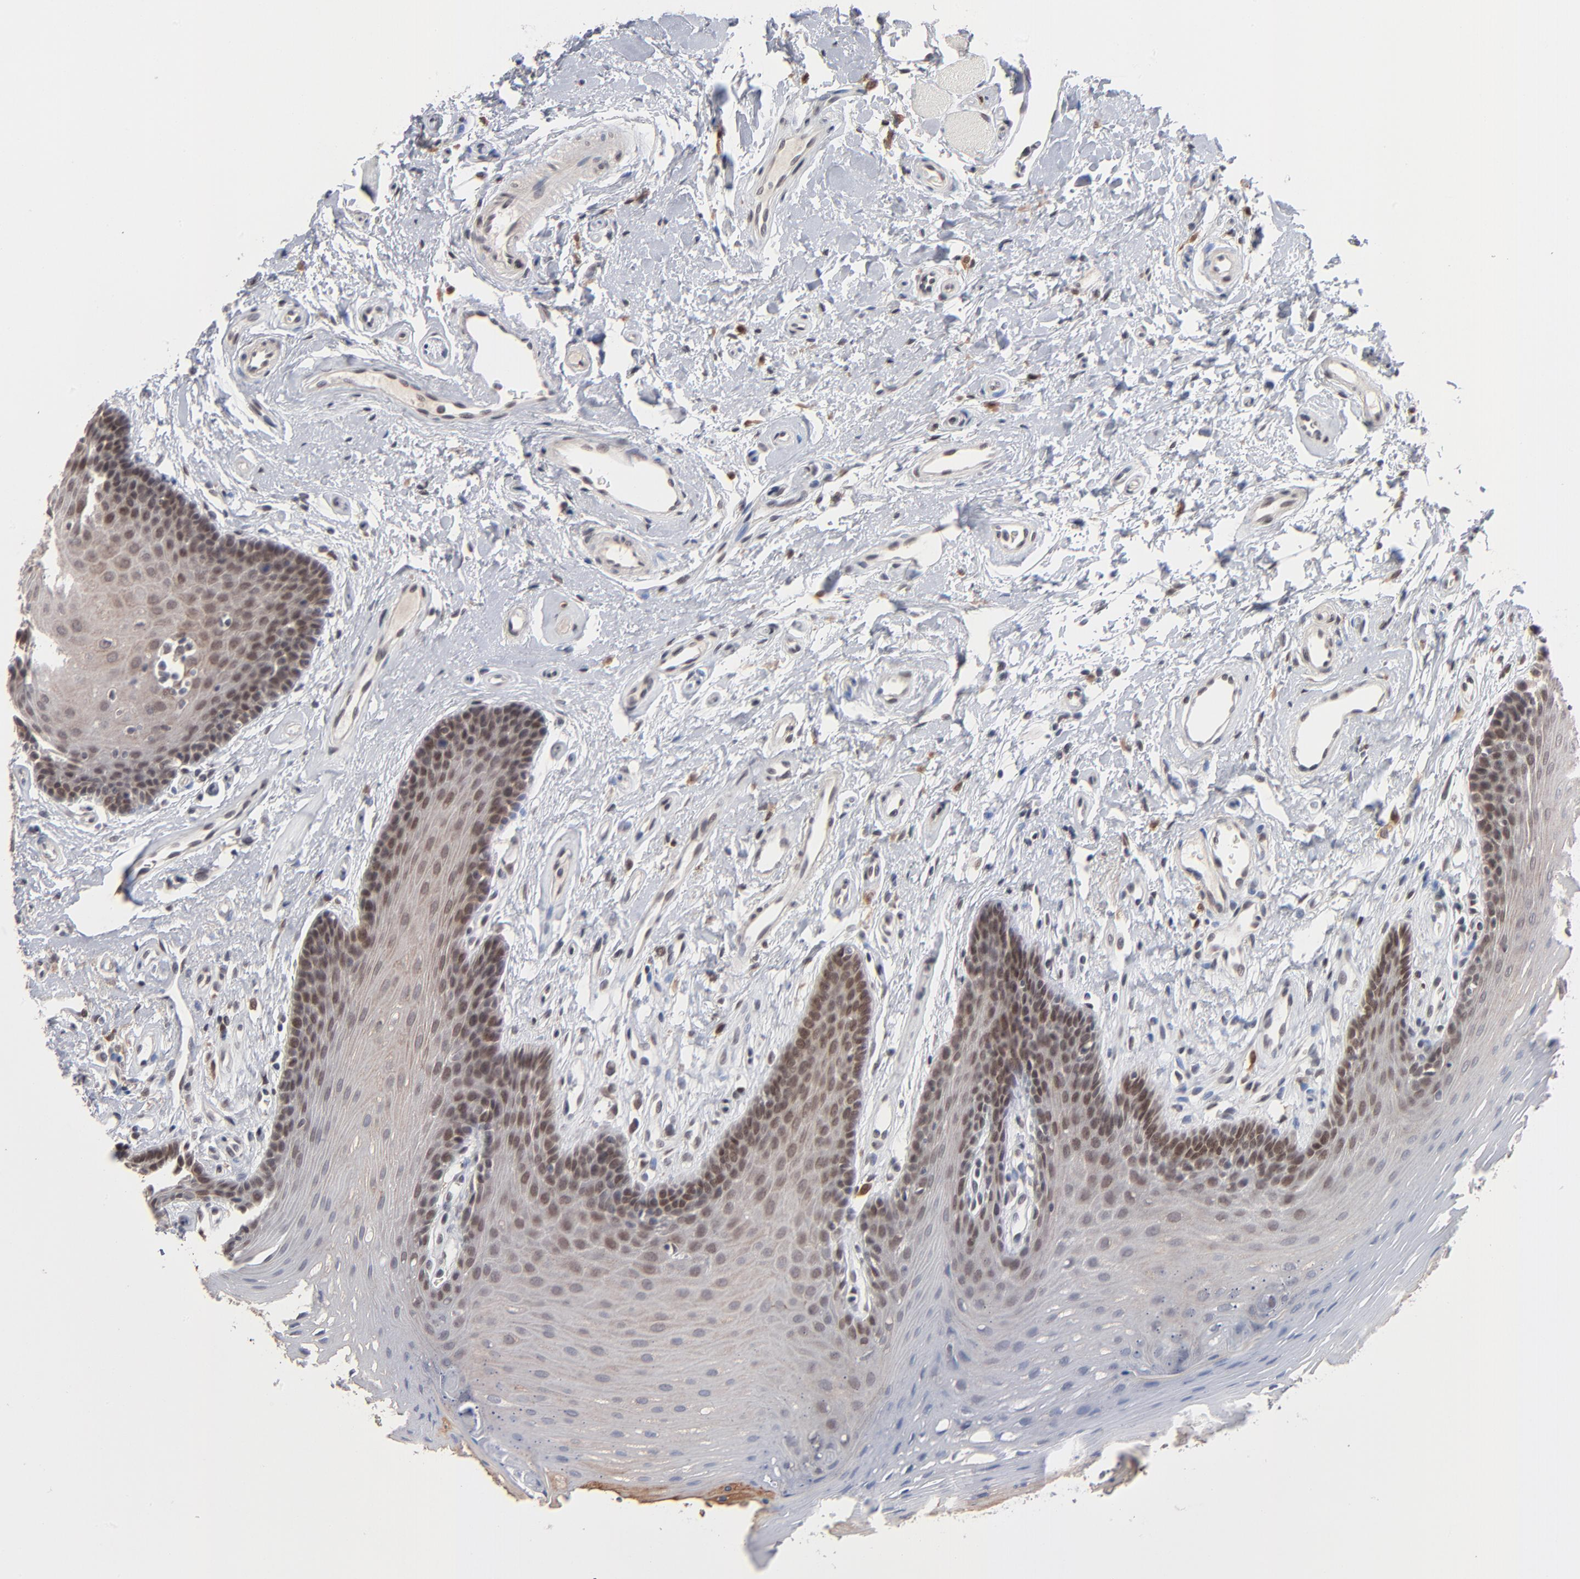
{"staining": {"intensity": "weak", "quantity": "<25%", "location": "nuclear"}, "tissue": "oral mucosa", "cell_type": "Squamous epithelial cells", "image_type": "normal", "snomed": [{"axis": "morphology", "description": "Normal tissue, NOS"}, {"axis": "topography", "description": "Oral tissue"}], "caption": "Immunohistochemistry image of normal human oral mucosa stained for a protein (brown), which demonstrates no staining in squamous epithelial cells.", "gene": "MBIP", "patient": {"sex": "male", "age": 62}}